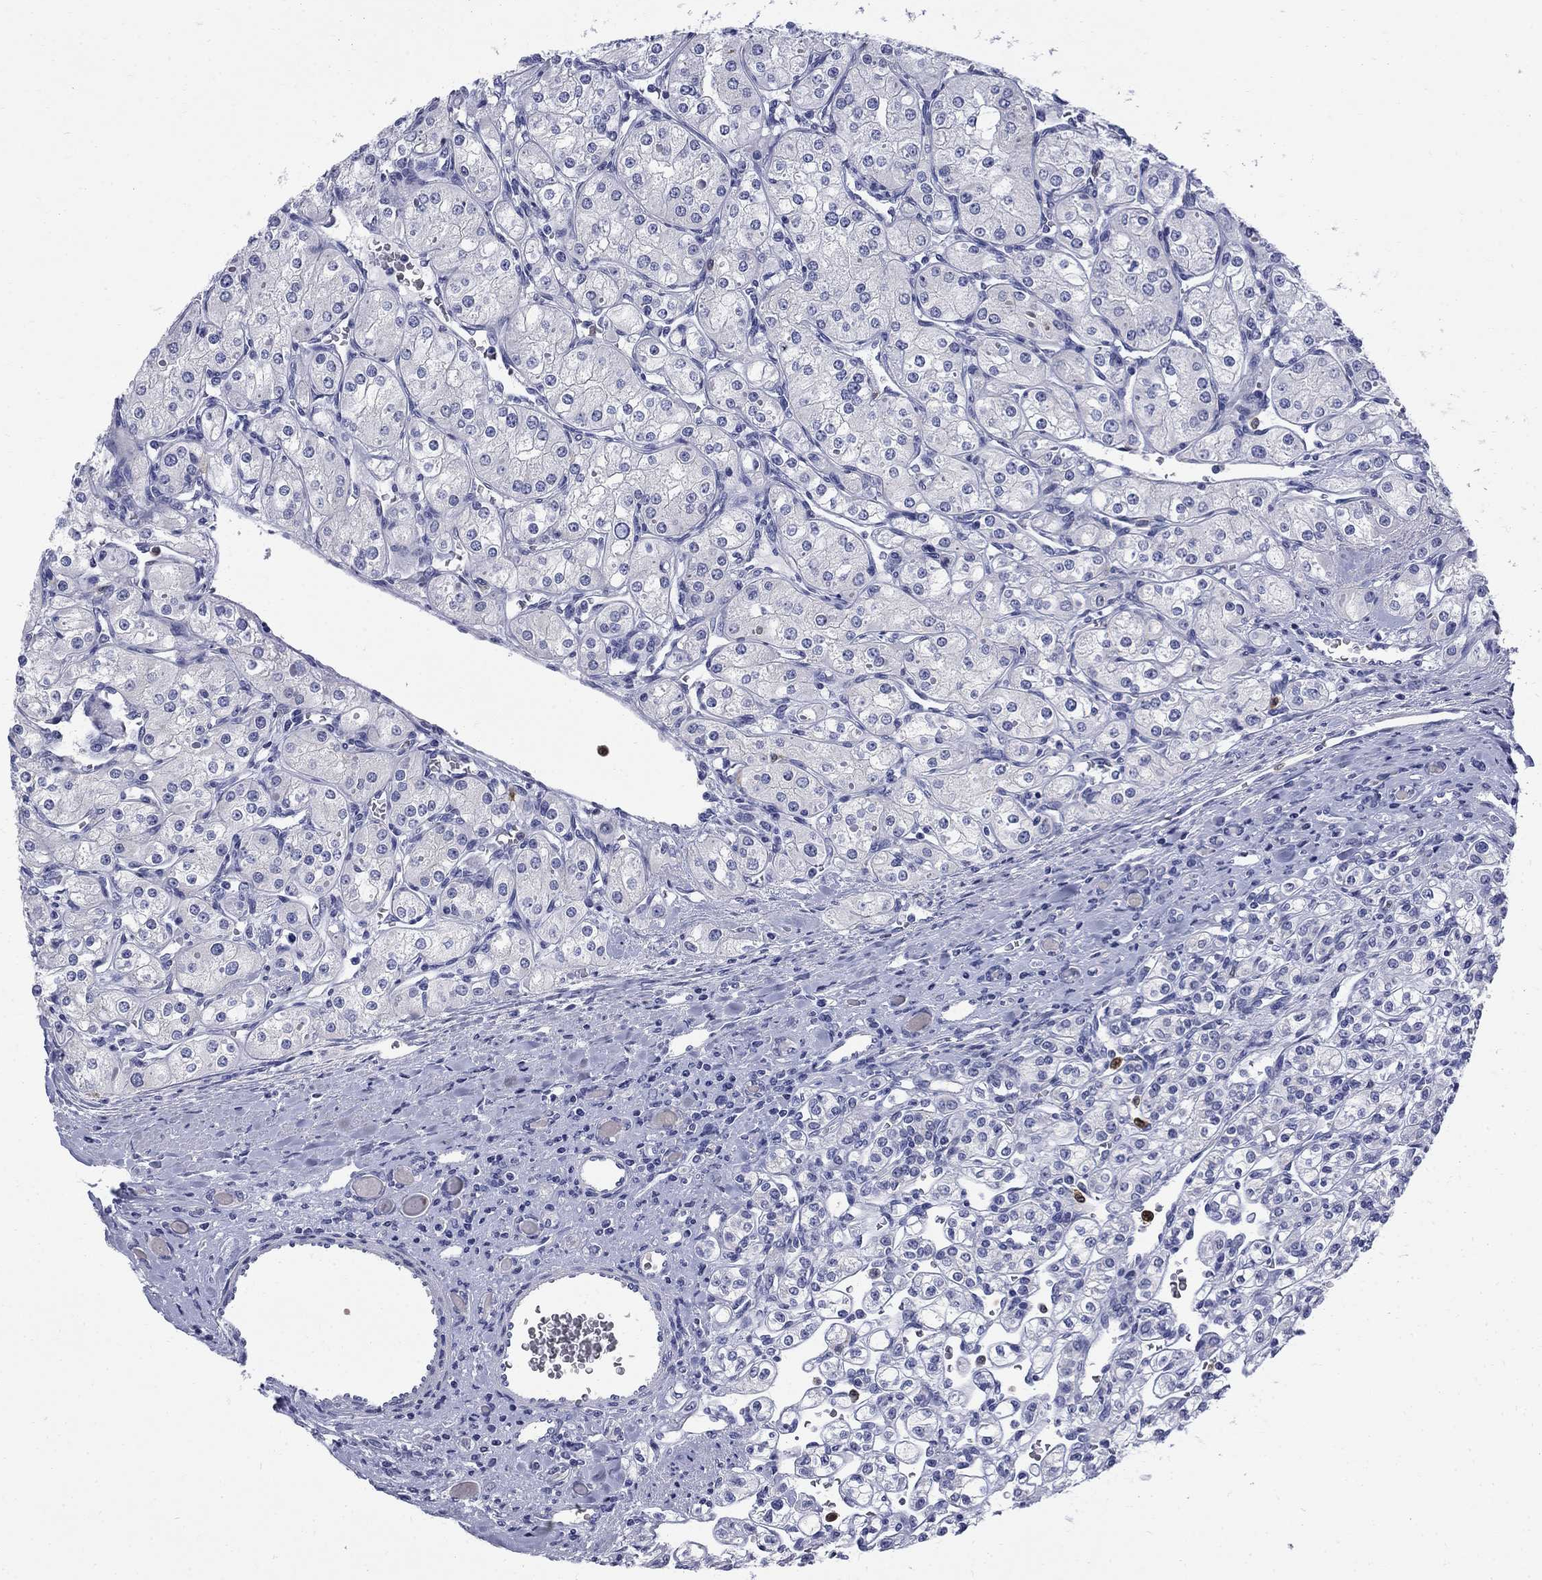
{"staining": {"intensity": "negative", "quantity": "none", "location": "none"}, "tissue": "renal cancer", "cell_type": "Tumor cells", "image_type": "cancer", "snomed": [{"axis": "morphology", "description": "Adenocarcinoma, NOS"}, {"axis": "topography", "description": "Kidney"}], "caption": "High magnification brightfield microscopy of renal cancer stained with DAB (brown) and counterstained with hematoxylin (blue): tumor cells show no significant staining.", "gene": "SERPINB2", "patient": {"sex": "male", "age": 77}}